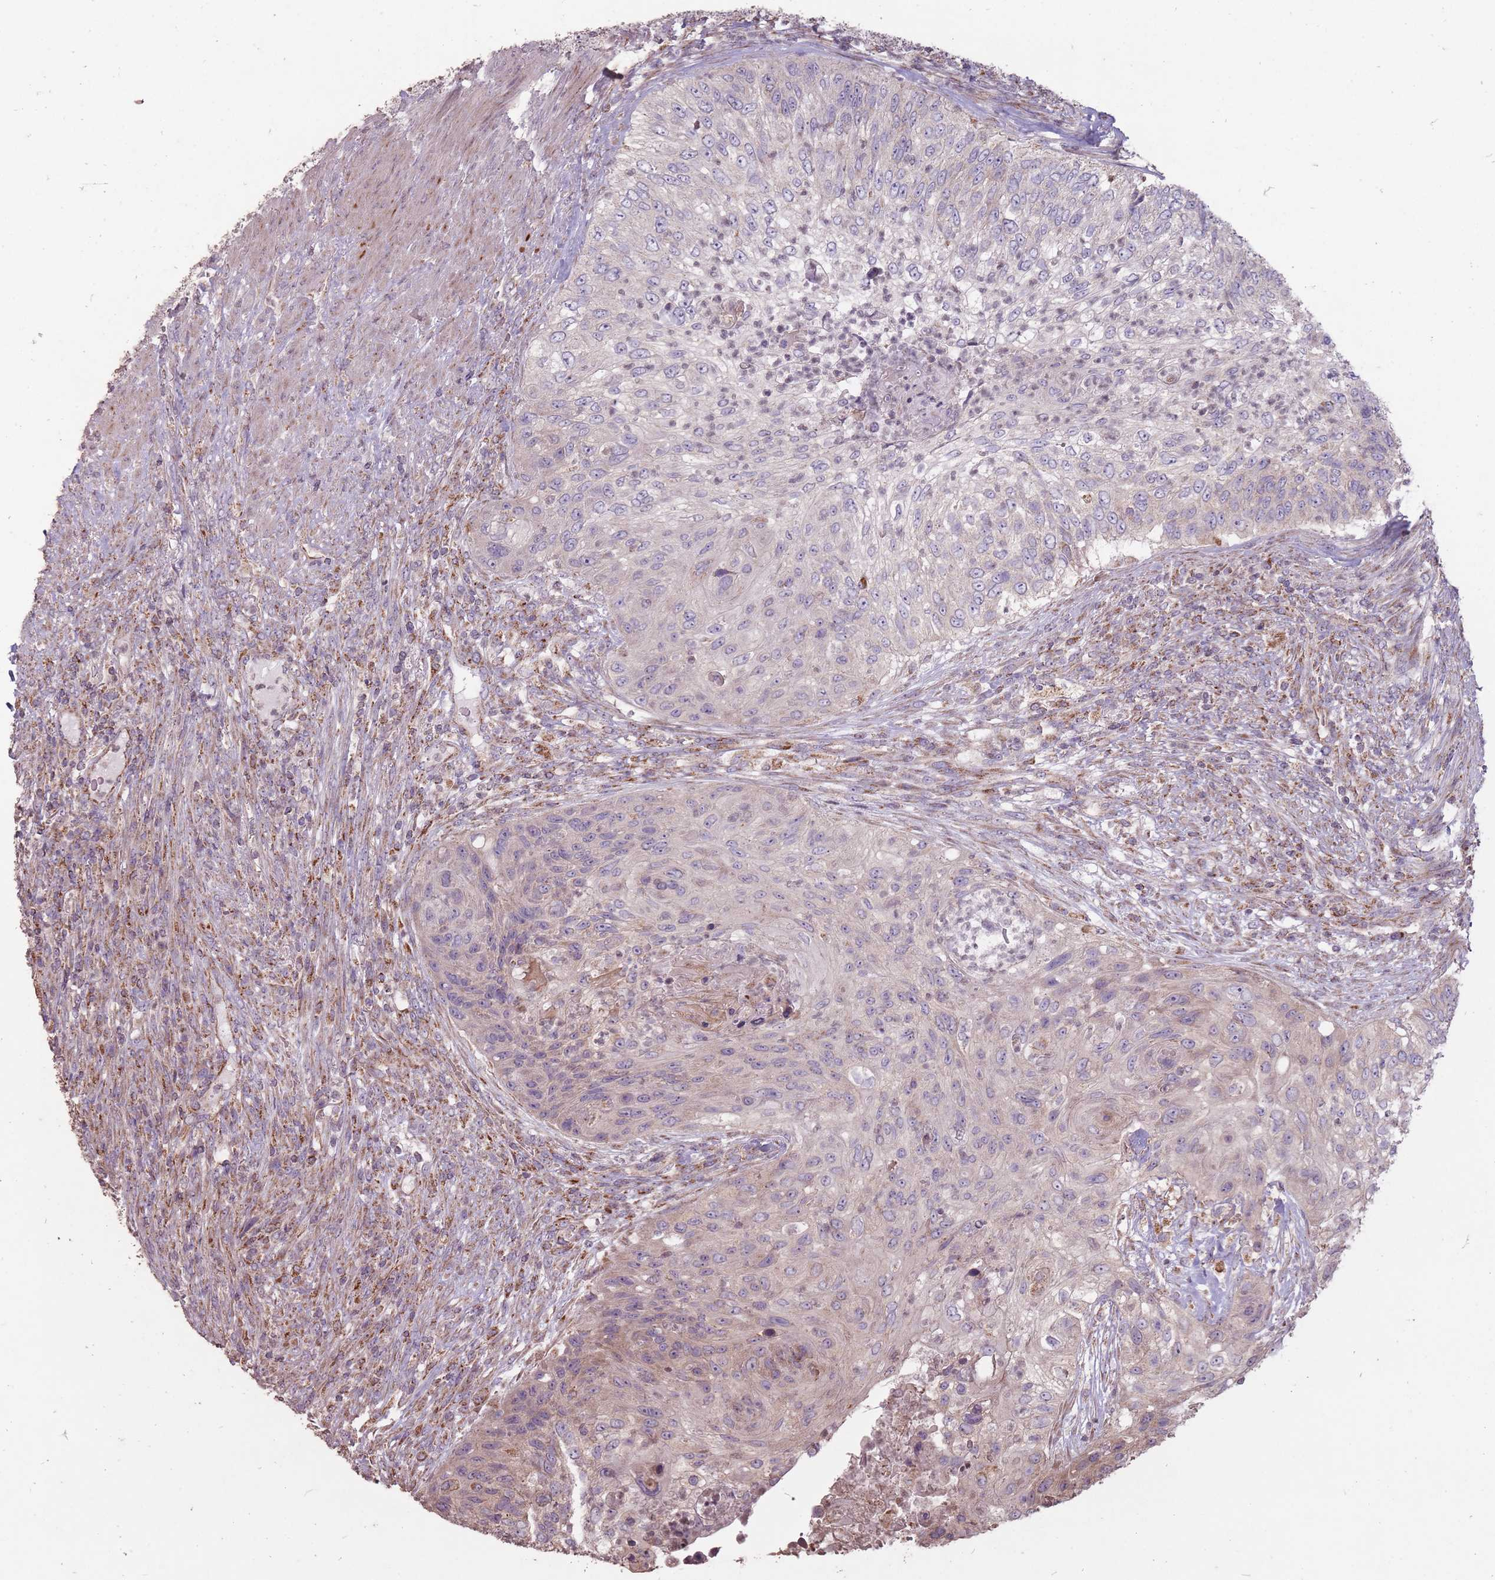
{"staining": {"intensity": "negative", "quantity": "none", "location": "none"}, "tissue": "urothelial cancer", "cell_type": "Tumor cells", "image_type": "cancer", "snomed": [{"axis": "morphology", "description": "Urothelial carcinoma, High grade"}, {"axis": "topography", "description": "Urinary bladder"}], "caption": "Photomicrograph shows no protein staining in tumor cells of urothelial cancer tissue.", "gene": "CNOT8", "patient": {"sex": "female", "age": 60}}